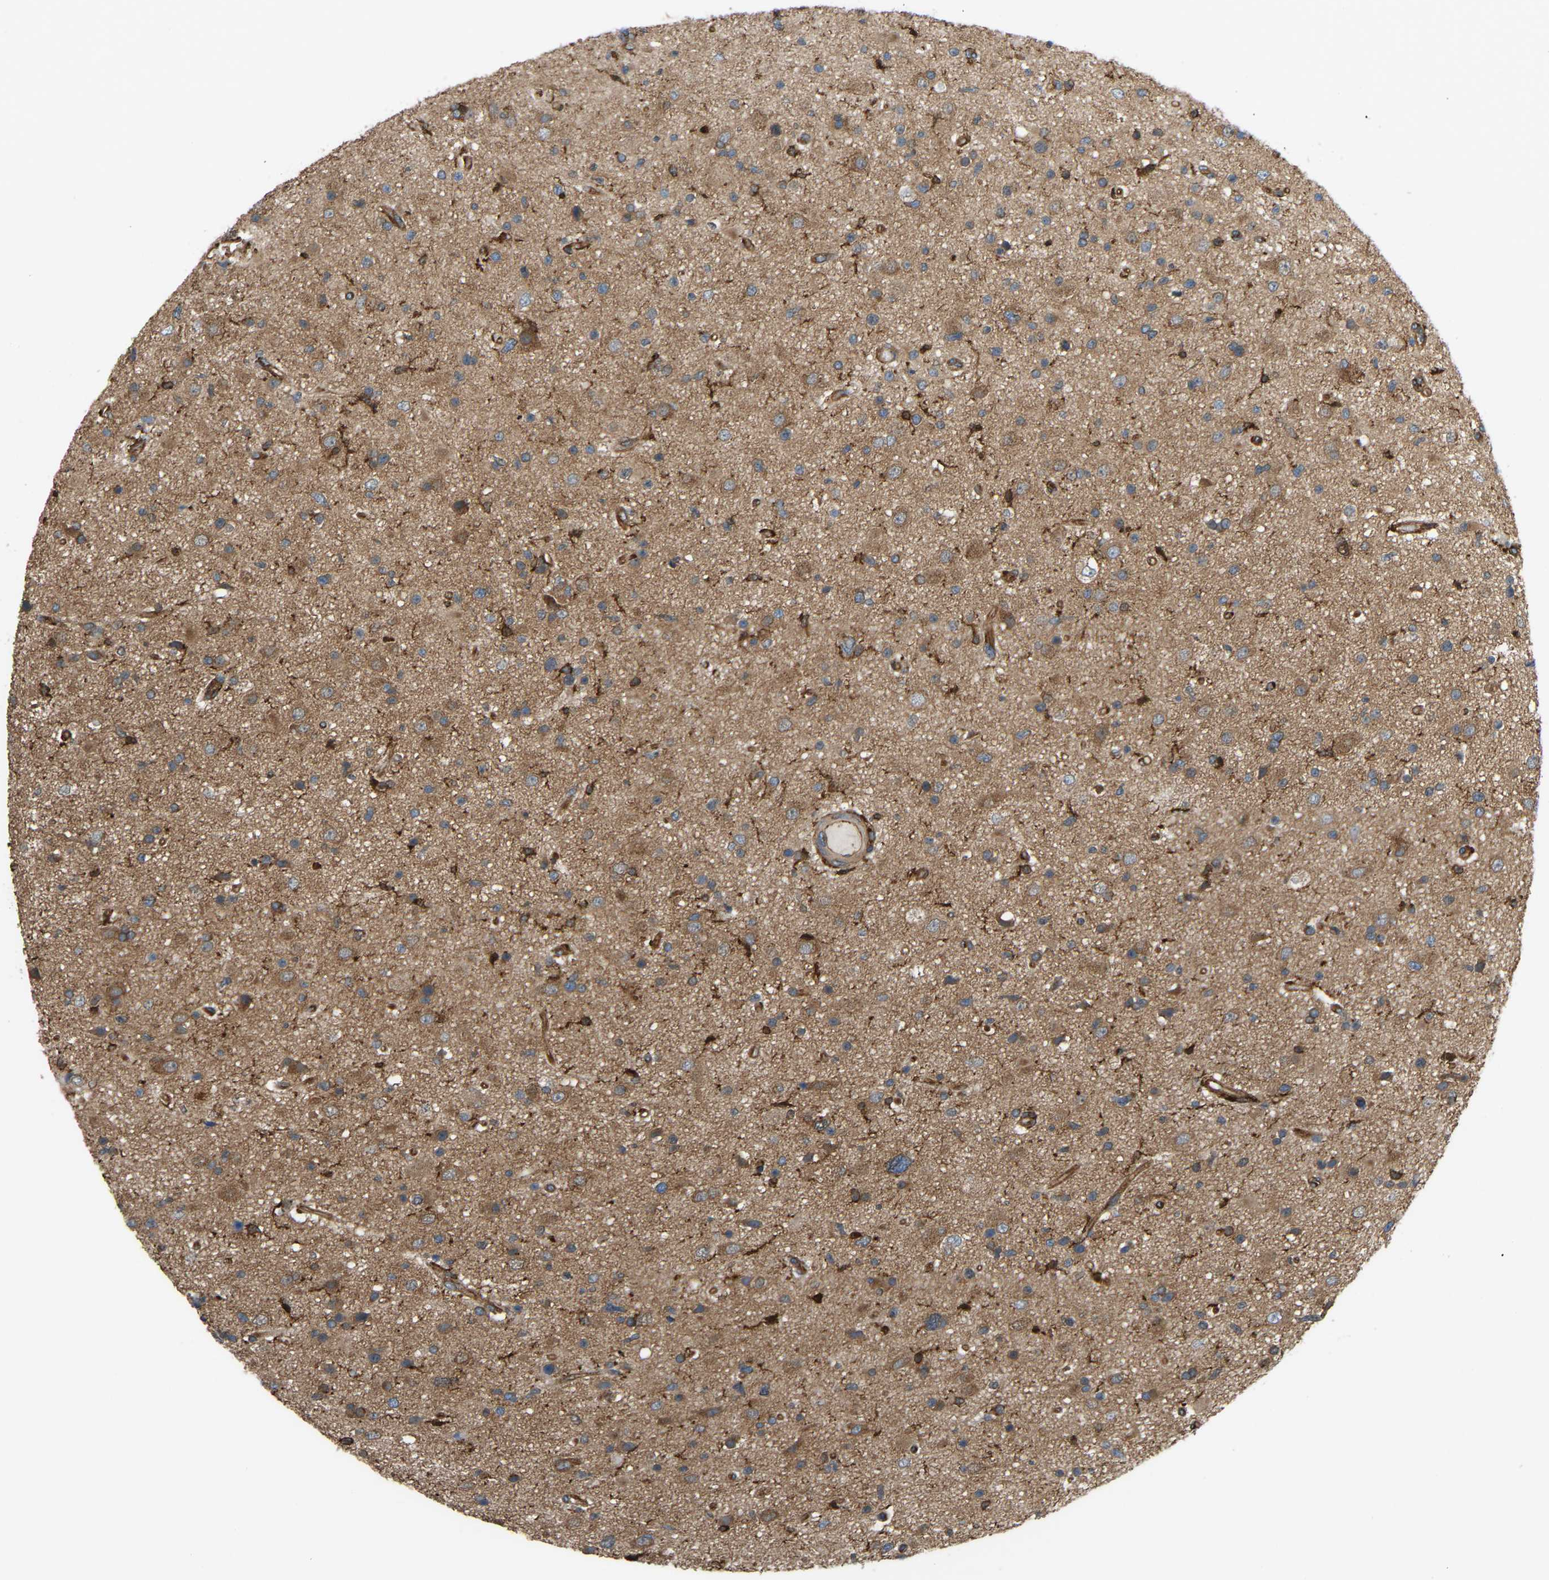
{"staining": {"intensity": "moderate", "quantity": ">75%", "location": "cytoplasmic/membranous"}, "tissue": "glioma", "cell_type": "Tumor cells", "image_type": "cancer", "snomed": [{"axis": "morphology", "description": "Glioma, malignant, High grade"}, {"axis": "topography", "description": "Brain"}], "caption": "Immunohistochemistry of malignant high-grade glioma displays medium levels of moderate cytoplasmic/membranous staining in about >75% of tumor cells.", "gene": "PICALM", "patient": {"sex": "male", "age": 33}}